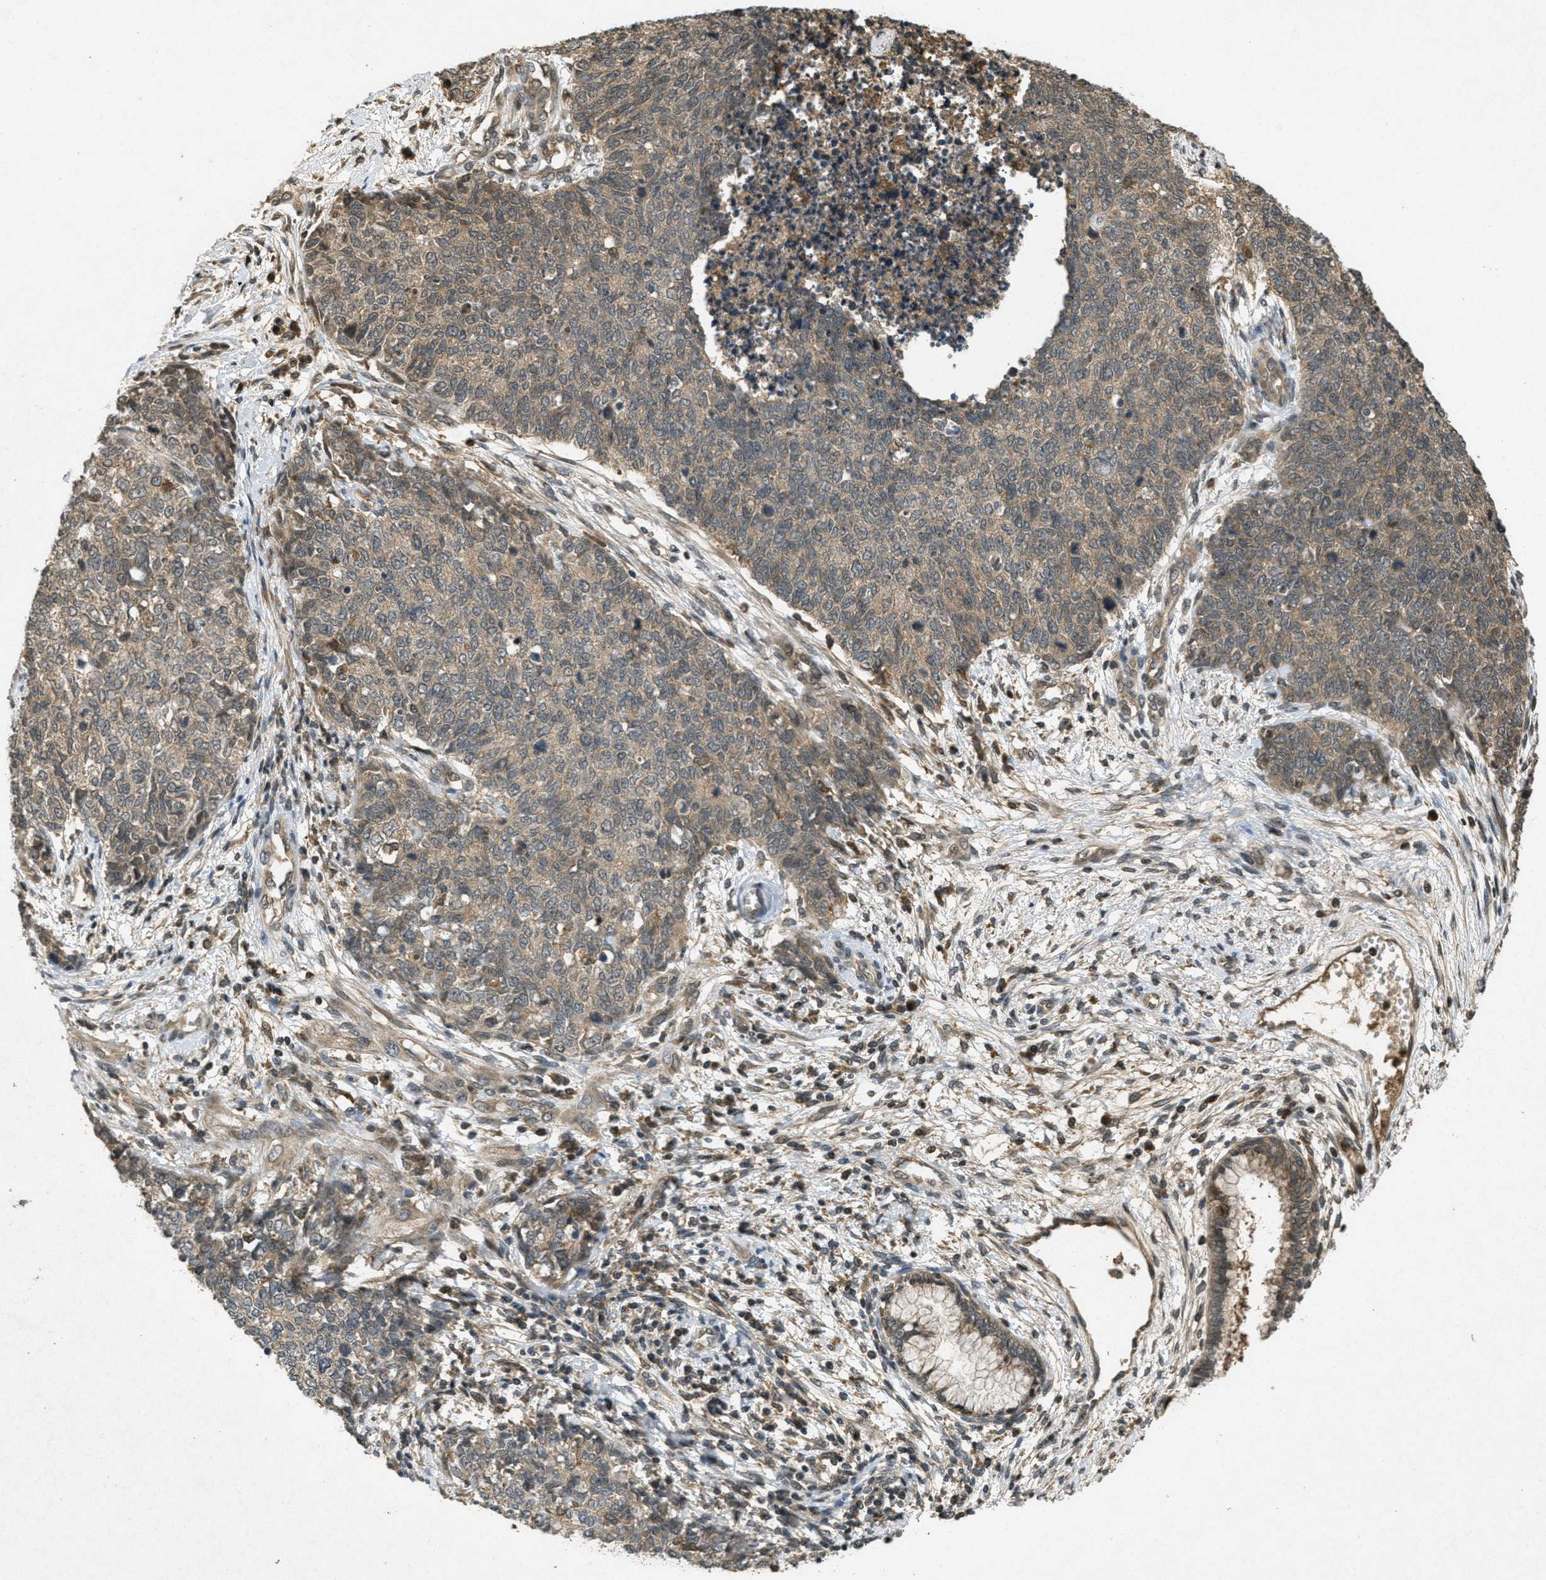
{"staining": {"intensity": "weak", "quantity": ">75%", "location": "cytoplasmic/membranous"}, "tissue": "cervical cancer", "cell_type": "Tumor cells", "image_type": "cancer", "snomed": [{"axis": "morphology", "description": "Squamous cell carcinoma, NOS"}, {"axis": "topography", "description": "Cervix"}], "caption": "A high-resolution photomicrograph shows immunohistochemistry staining of cervical squamous cell carcinoma, which displays weak cytoplasmic/membranous expression in about >75% of tumor cells. The protein of interest is stained brown, and the nuclei are stained in blue (DAB (3,3'-diaminobenzidine) IHC with brightfield microscopy, high magnification).", "gene": "ATG7", "patient": {"sex": "female", "age": 63}}